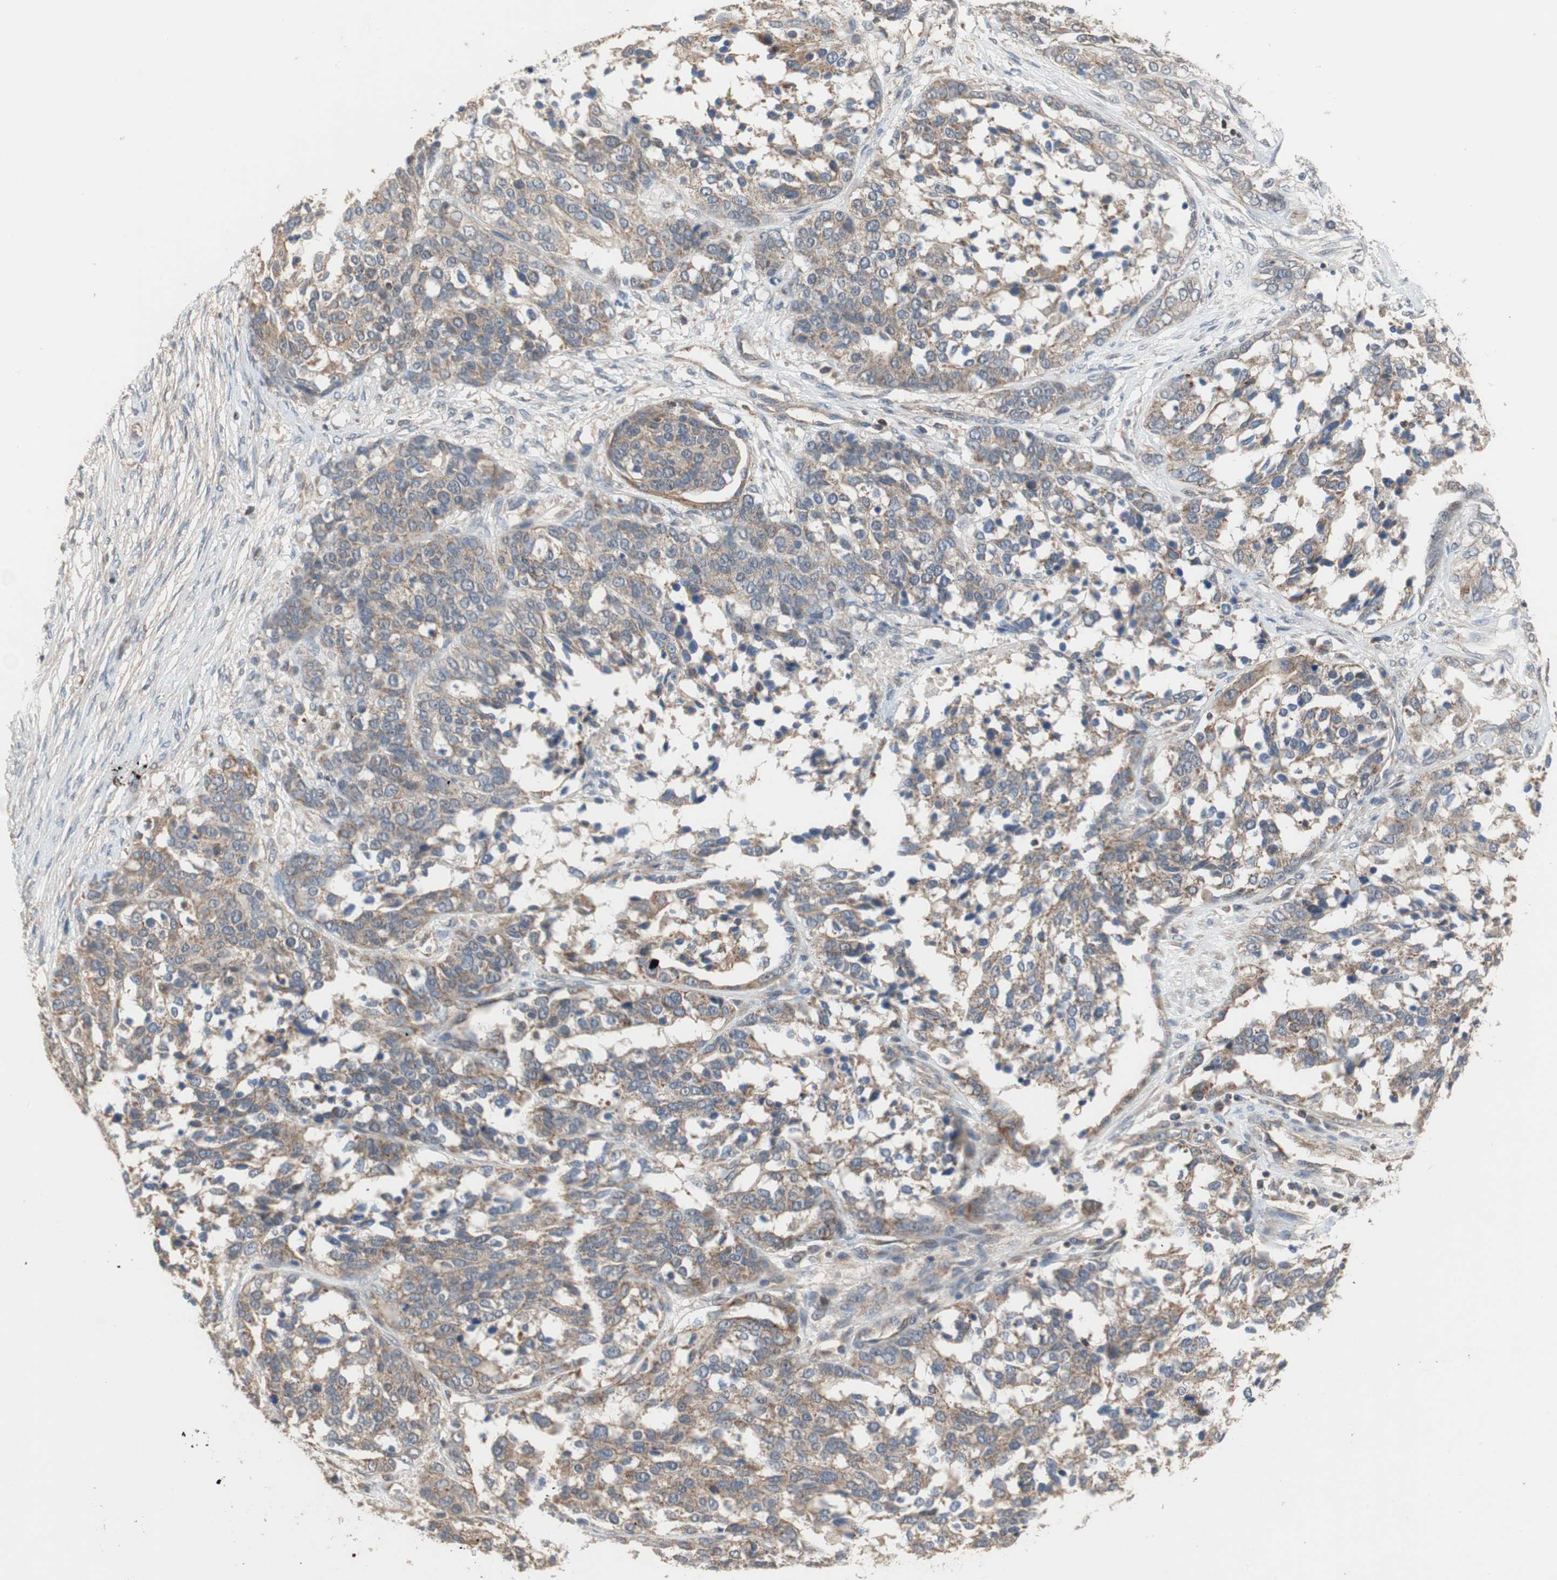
{"staining": {"intensity": "moderate", "quantity": ">75%", "location": "cytoplasmic/membranous"}, "tissue": "ovarian cancer", "cell_type": "Tumor cells", "image_type": "cancer", "snomed": [{"axis": "morphology", "description": "Cystadenocarcinoma, serous, NOS"}, {"axis": "topography", "description": "Ovary"}], "caption": "Human serous cystadenocarcinoma (ovarian) stained with a protein marker reveals moderate staining in tumor cells.", "gene": "MAP4K2", "patient": {"sex": "female", "age": 44}}